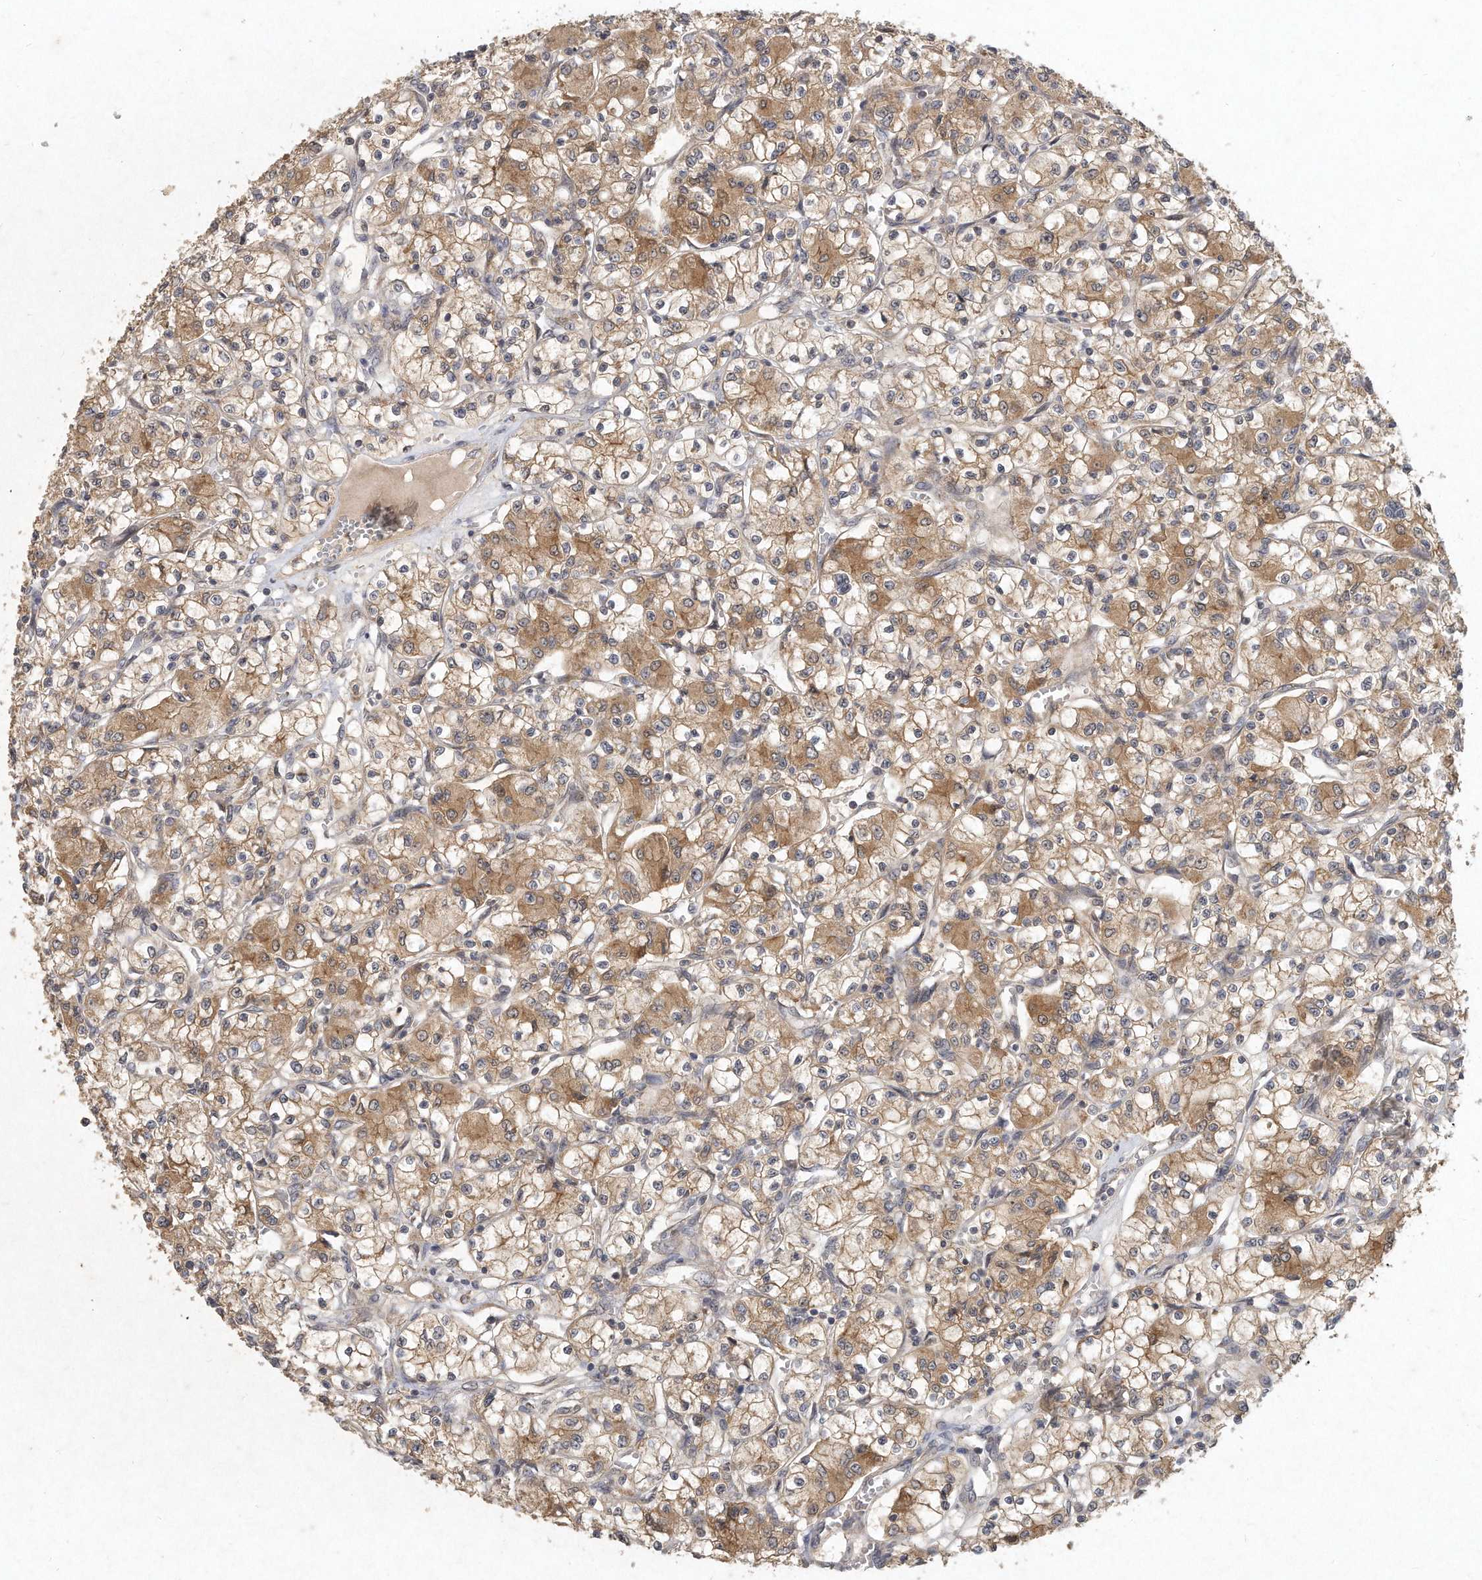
{"staining": {"intensity": "moderate", "quantity": ">75%", "location": "cytoplasmic/membranous"}, "tissue": "renal cancer", "cell_type": "Tumor cells", "image_type": "cancer", "snomed": [{"axis": "morphology", "description": "Adenocarcinoma, NOS"}, {"axis": "topography", "description": "Kidney"}], "caption": "Renal adenocarcinoma was stained to show a protein in brown. There is medium levels of moderate cytoplasmic/membranous staining in approximately >75% of tumor cells. (IHC, brightfield microscopy, high magnification).", "gene": "LGALS8", "patient": {"sex": "female", "age": 59}}